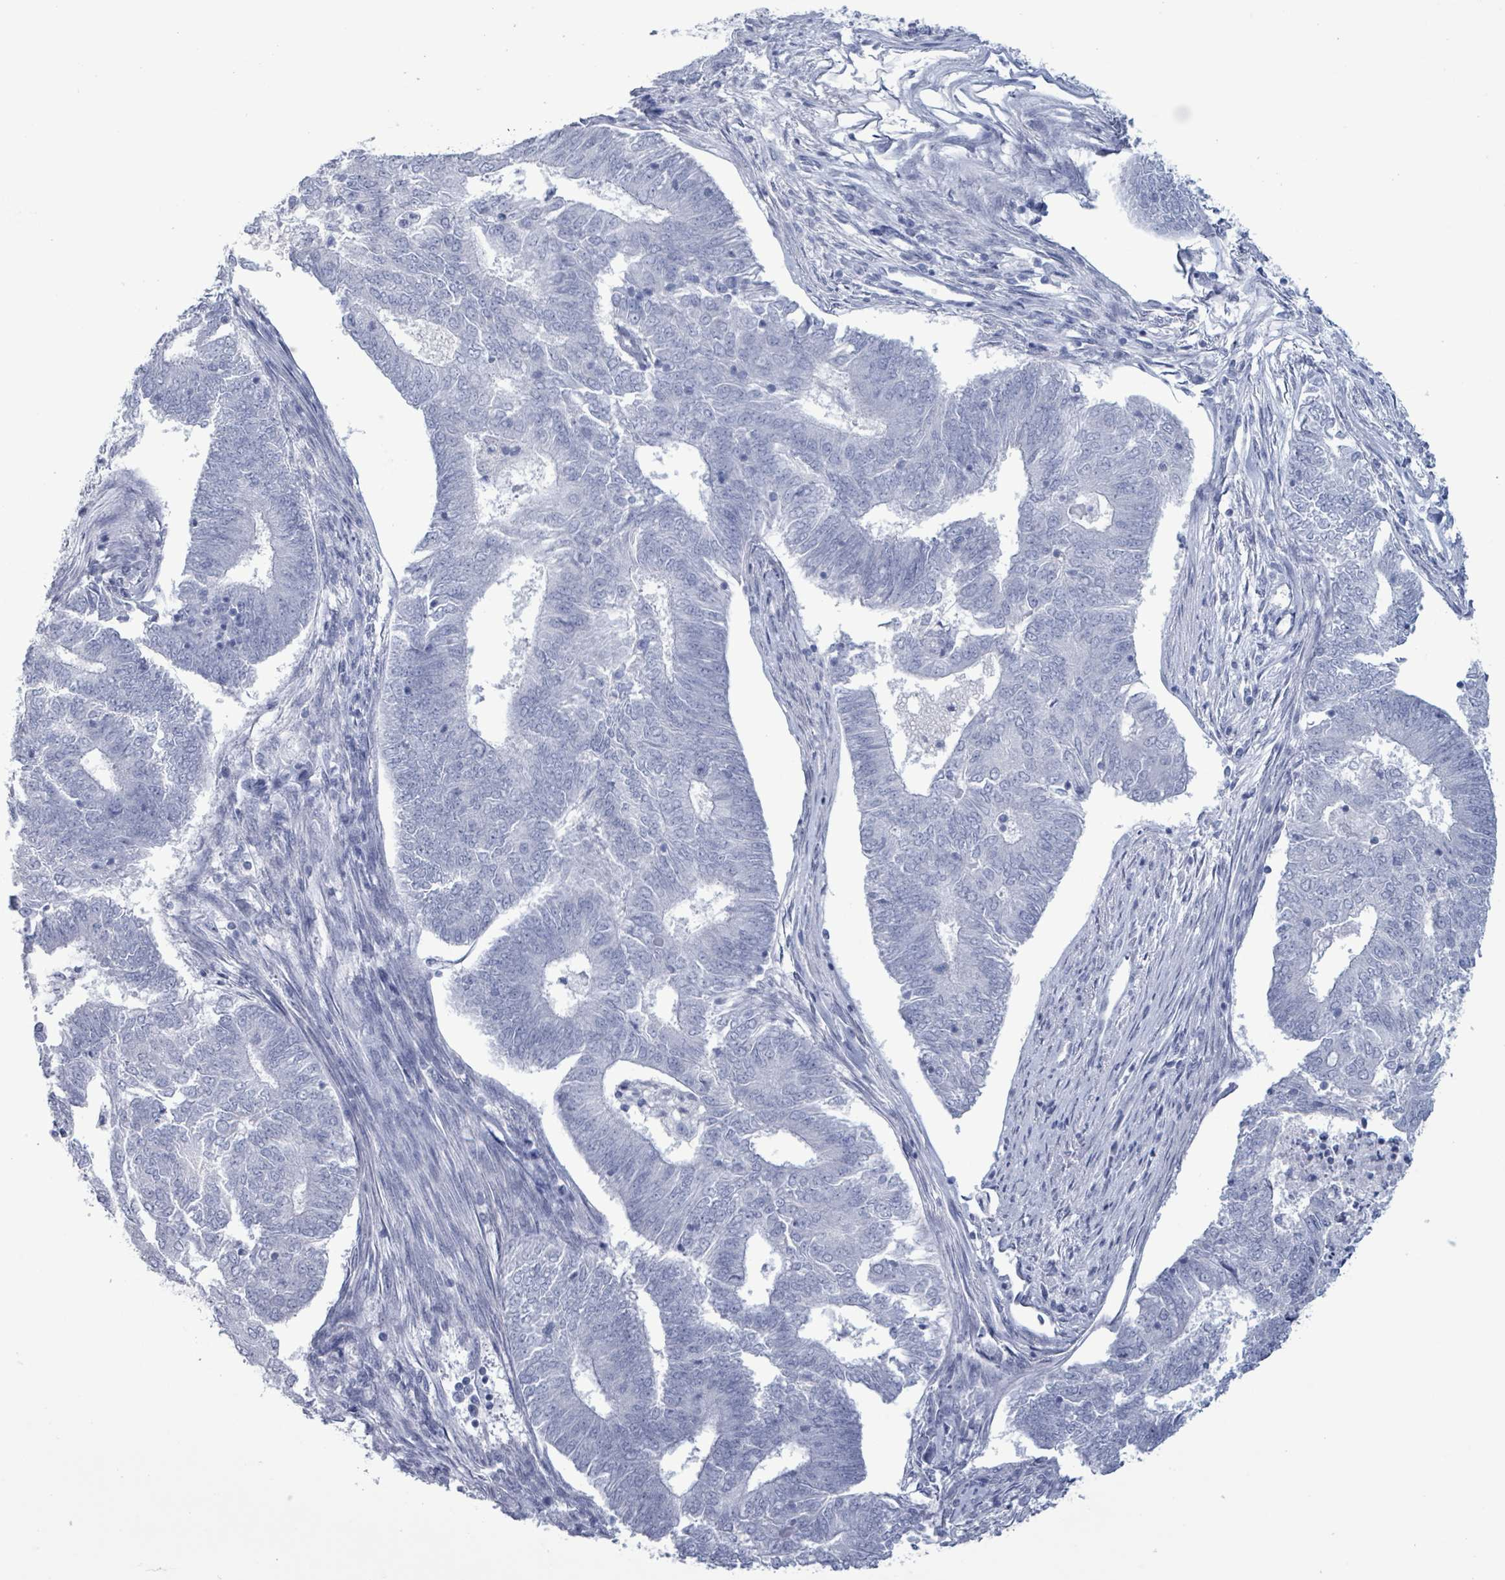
{"staining": {"intensity": "negative", "quantity": "none", "location": "none"}, "tissue": "endometrial cancer", "cell_type": "Tumor cells", "image_type": "cancer", "snomed": [{"axis": "morphology", "description": "Adenocarcinoma, NOS"}, {"axis": "topography", "description": "Endometrium"}], "caption": "A high-resolution histopathology image shows immunohistochemistry staining of endometrial cancer (adenocarcinoma), which shows no significant staining in tumor cells. (Immunohistochemistry, brightfield microscopy, high magnification).", "gene": "NKX2-1", "patient": {"sex": "female", "age": 62}}